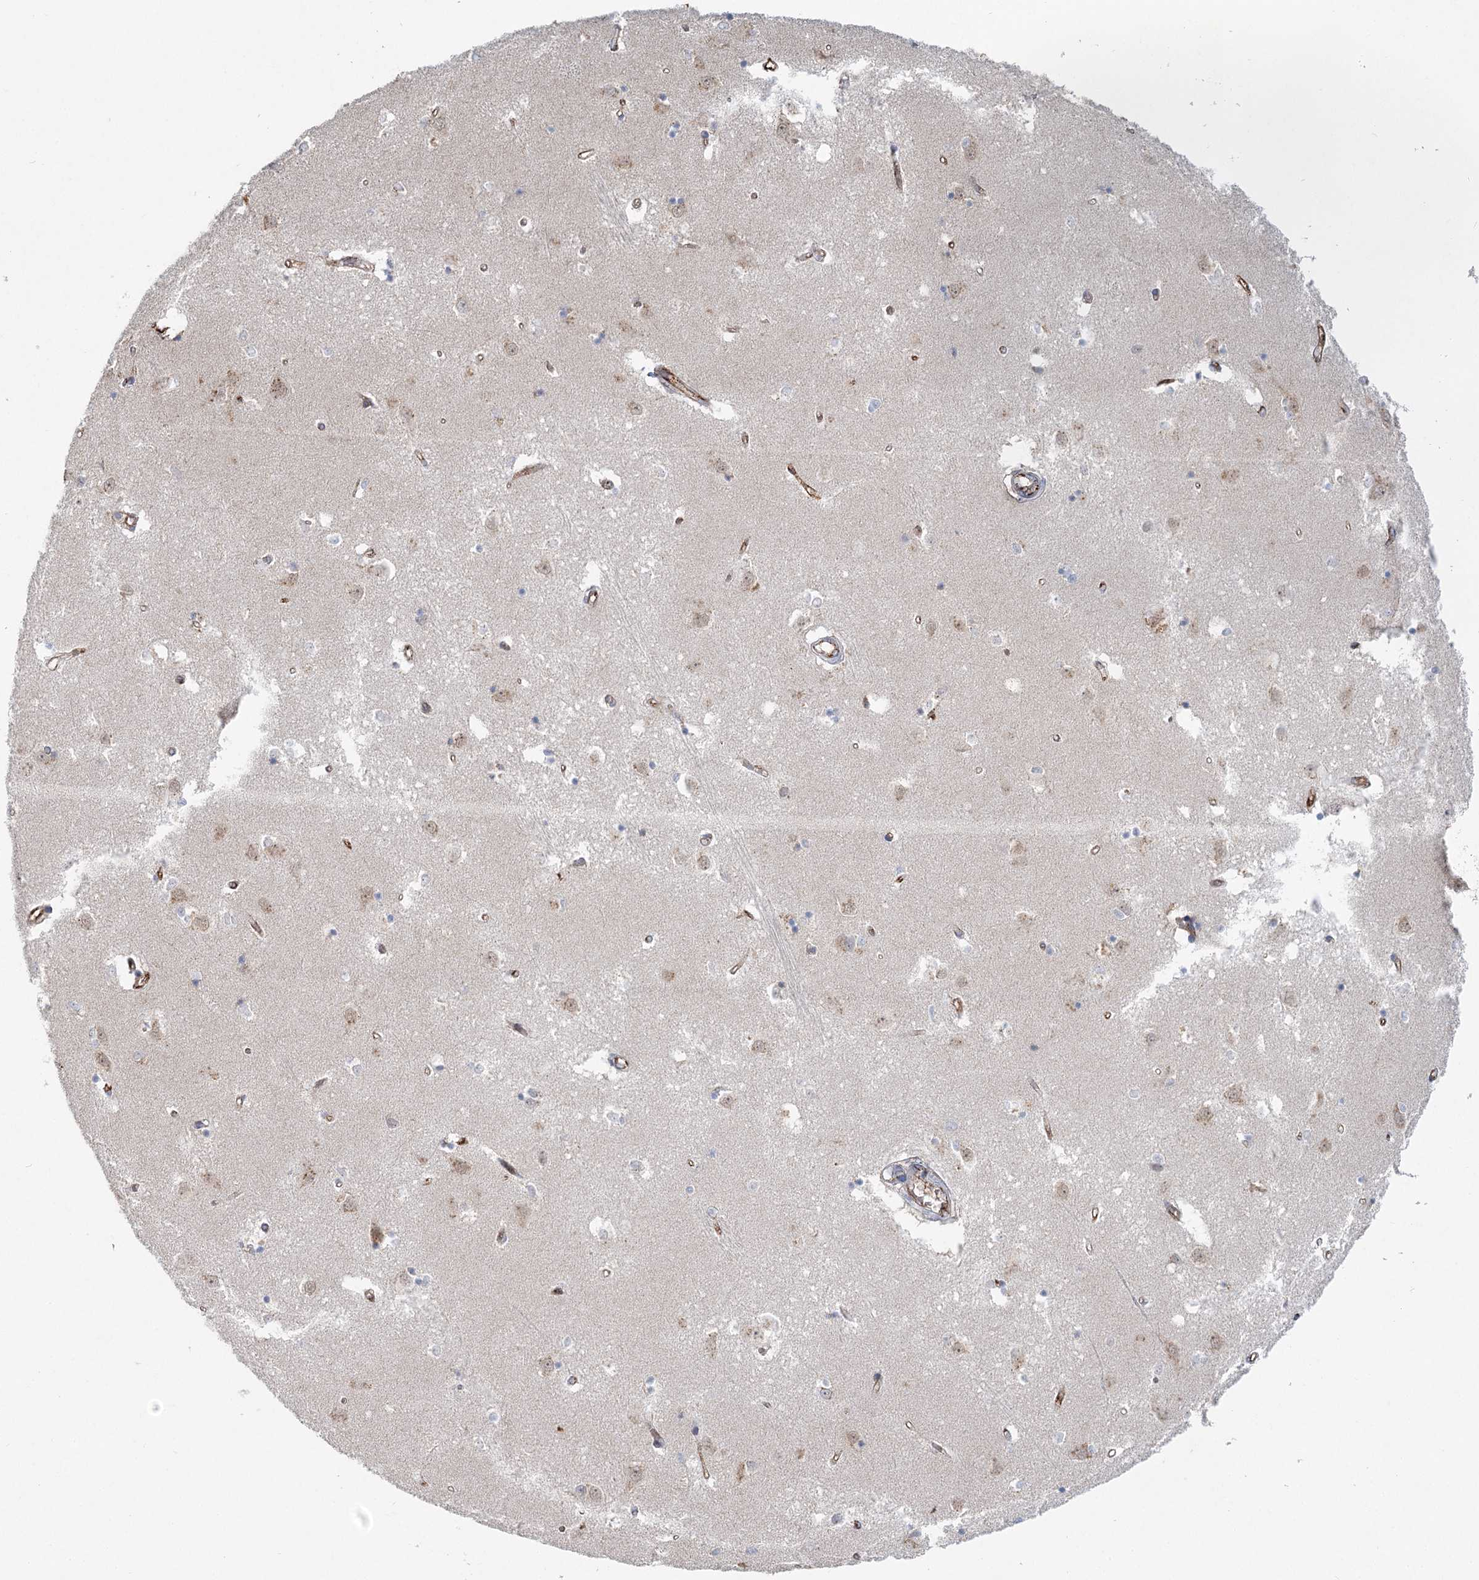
{"staining": {"intensity": "negative", "quantity": "none", "location": "none"}, "tissue": "caudate", "cell_type": "Glial cells", "image_type": "normal", "snomed": [{"axis": "morphology", "description": "Normal tissue, NOS"}, {"axis": "topography", "description": "Lateral ventricle wall"}], "caption": "Caudate stained for a protein using immunohistochemistry demonstrates no staining glial cells.", "gene": "KBTBD4", "patient": {"sex": "male", "age": 45}}